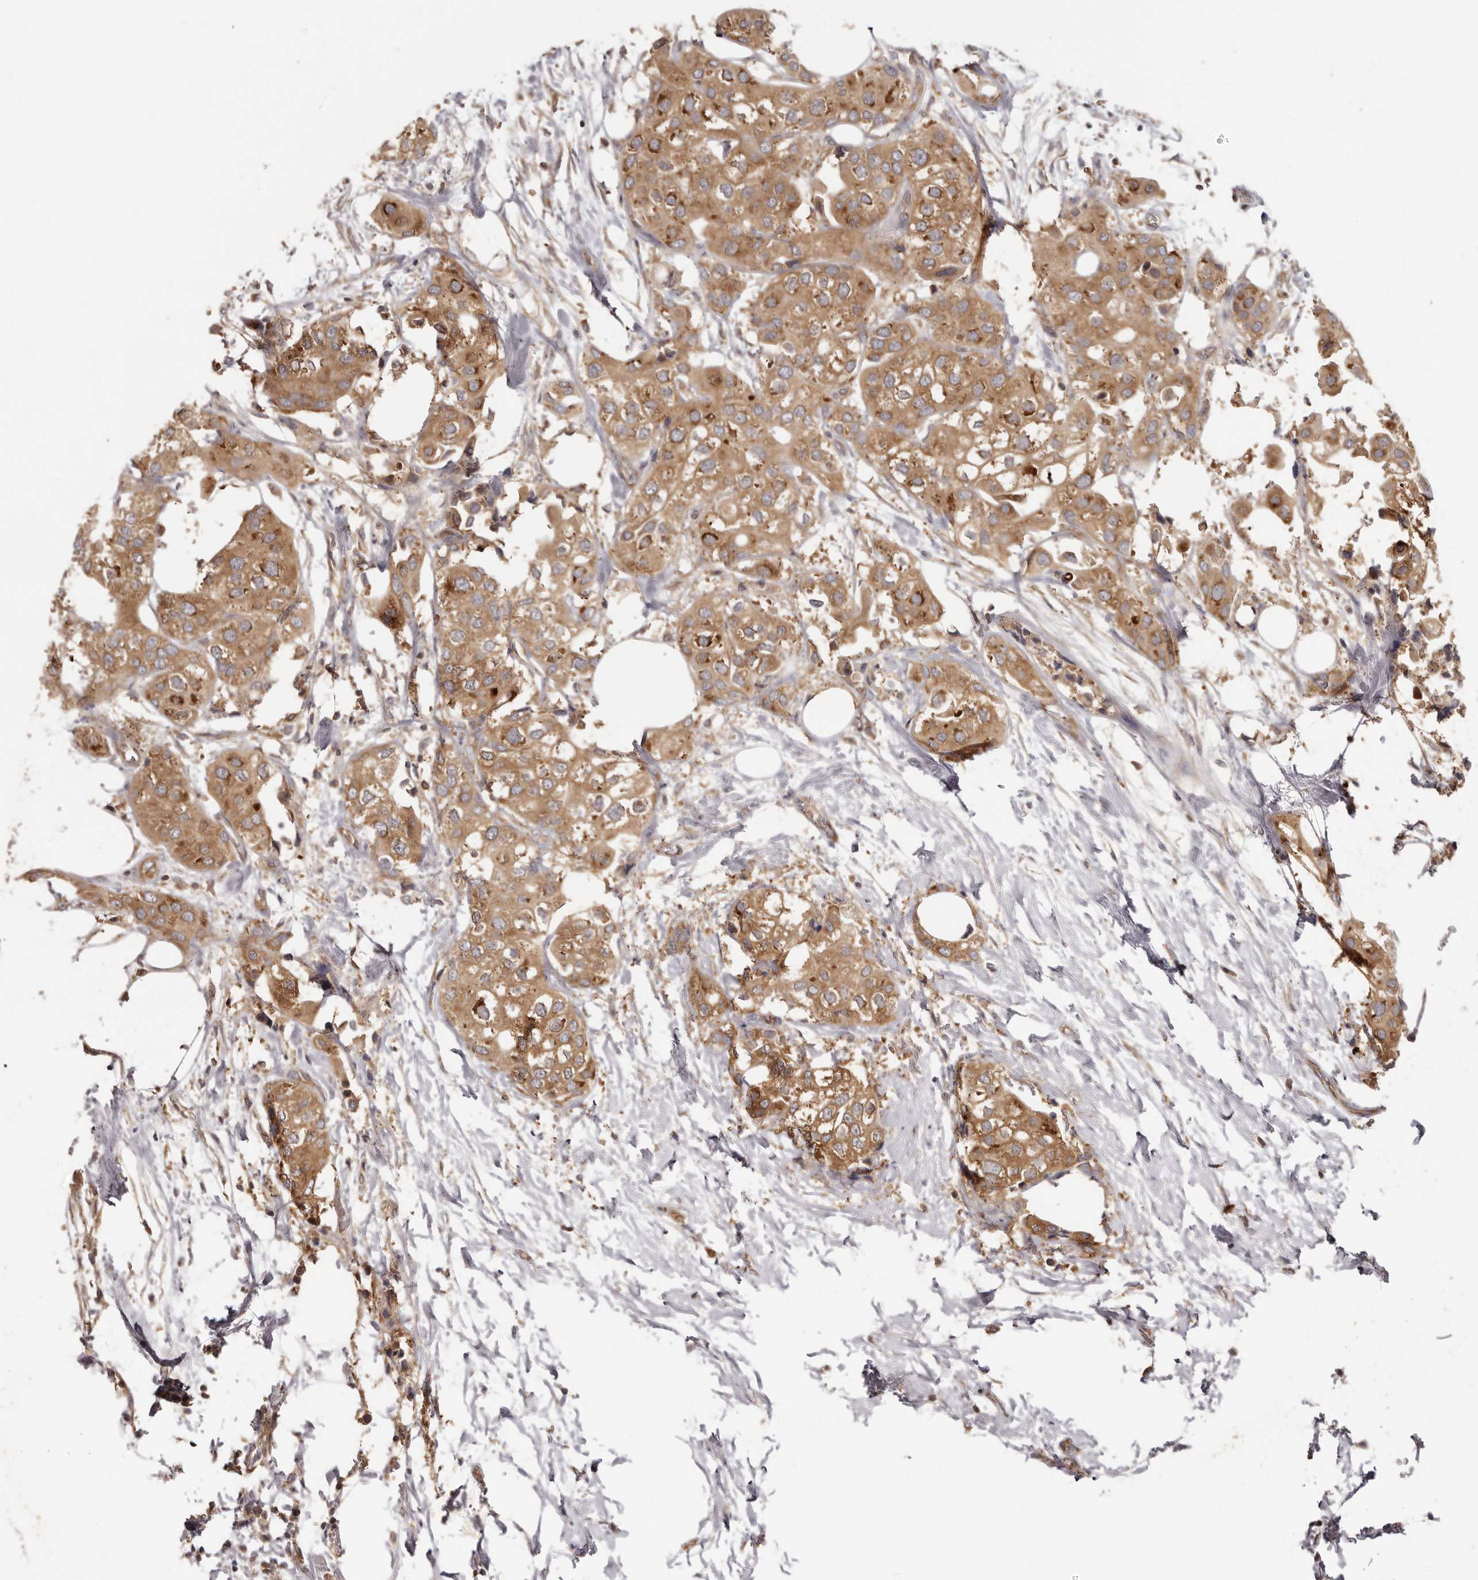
{"staining": {"intensity": "moderate", "quantity": ">75%", "location": "cytoplasmic/membranous"}, "tissue": "urothelial cancer", "cell_type": "Tumor cells", "image_type": "cancer", "snomed": [{"axis": "morphology", "description": "Urothelial carcinoma, High grade"}, {"axis": "topography", "description": "Urinary bladder"}], "caption": "High-grade urothelial carcinoma stained for a protein reveals moderate cytoplasmic/membranous positivity in tumor cells.", "gene": "EEF1E1", "patient": {"sex": "male", "age": 64}}